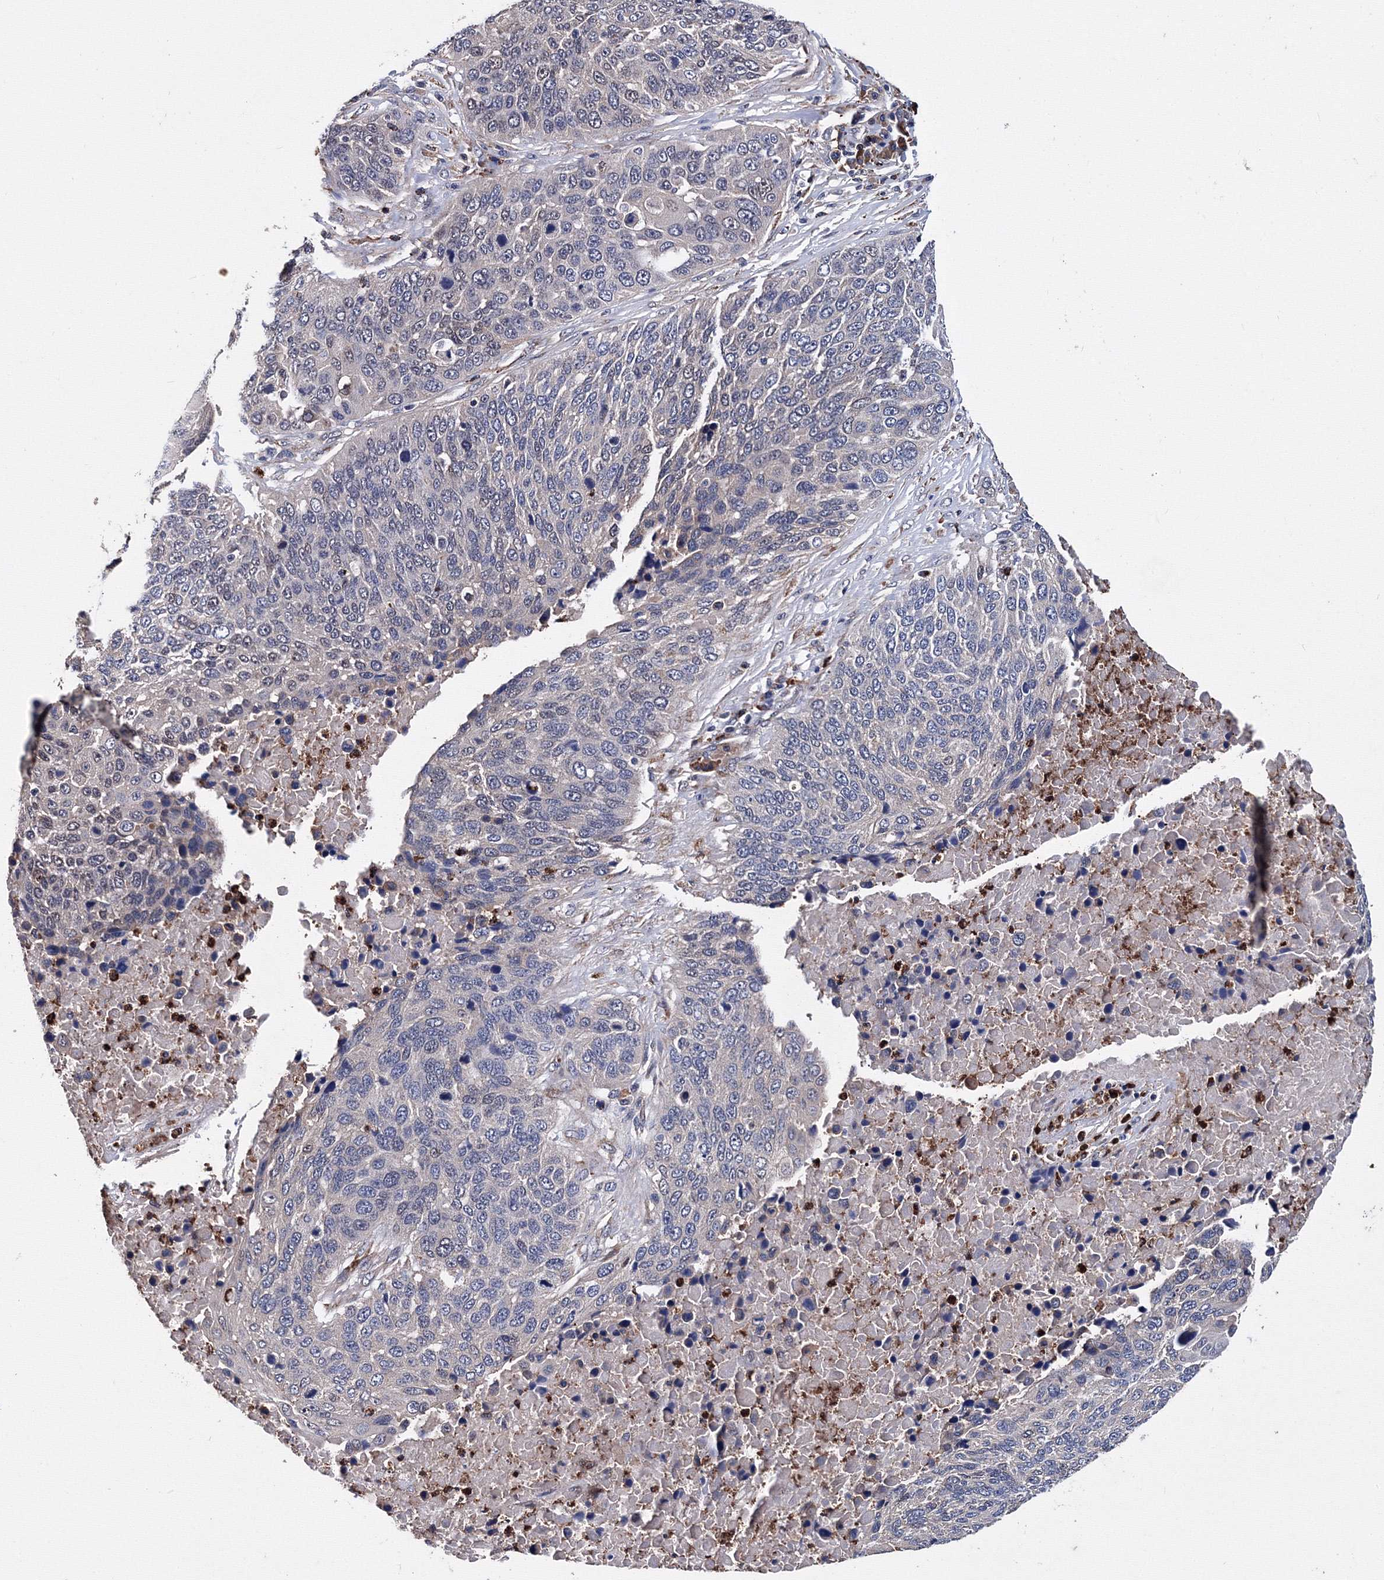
{"staining": {"intensity": "negative", "quantity": "none", "location": "none"}, "tissue": "lung cancer", "cell_type": "Tumor cells", "image_type": "cancer", "snomed": [{"axis": "morphology", "description": "Squamous cell carcinoma, NOS"}, {"axis": "topography", "description": "Lung"}], "caption": "Tumor cells are negative for protein expression in human lung cancer. Brightfield microscopy of immunohistochemistry (IHC) stained with DAB (brown) and hematoxylin (blue), captured at high magnification.", "gene": "PHYKPL", "patient": {"sex": "male", "age": 66}}